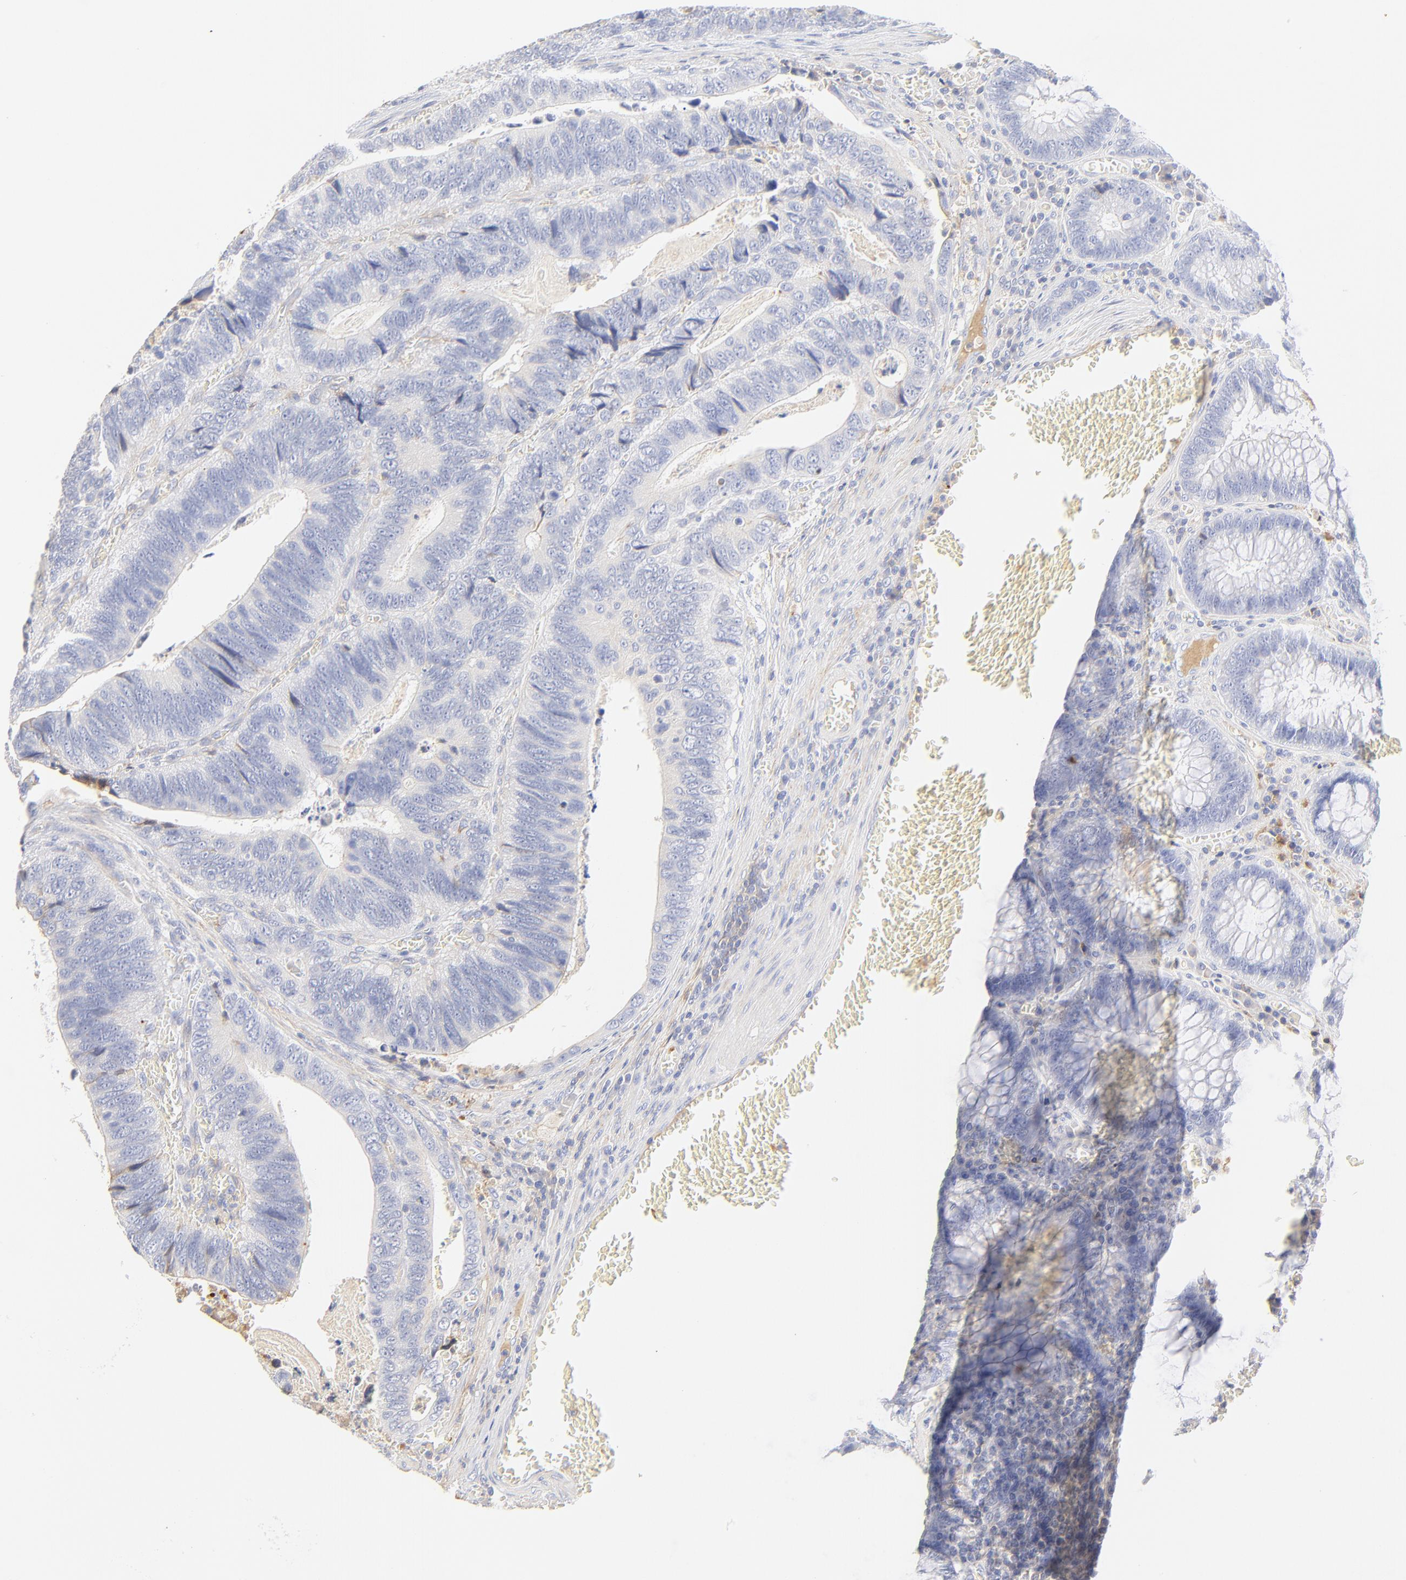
{"staining": {"intensity": "negative", "quantity": "none", "location": "none"}, "tissue": "colorectal cancer", "cell_type": "Tumor cells", "image_type": "cancer", "snomed": [{"axis": "morphology", "description": "Adenocarcinoma, NOS"}, {"axis": "topography", "description": "Colon"}], "caption": "There is no significant expression in tumor cells of colorectal adenocarcinoma.", "gene": "MDGA2", "patient": {"sex": "male", "age": 72}}